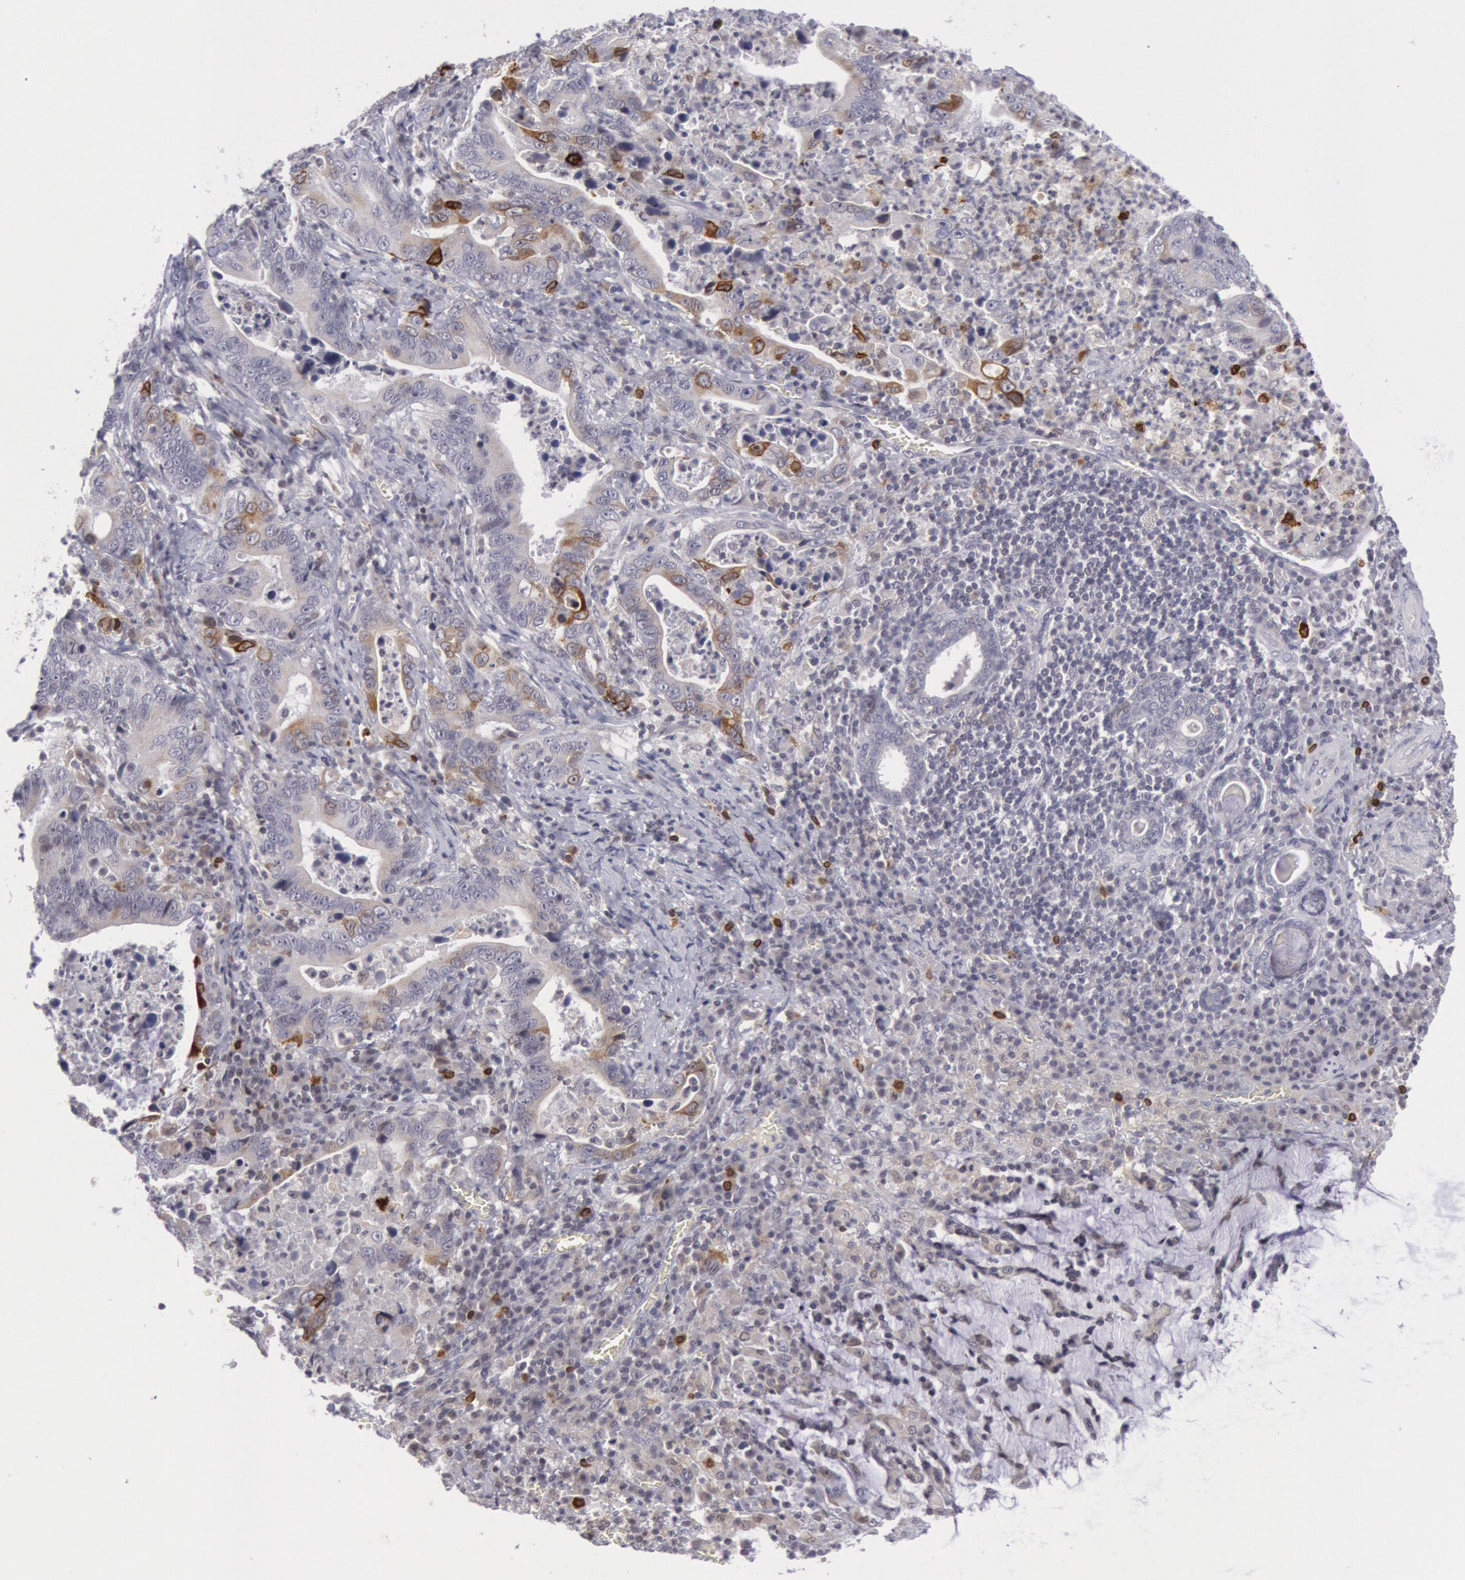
{"staining": {"intensity": "moderate", "quantity": "<25%", "location": "cytoplasmic/membranous"}, "tissue": "stomach cancer", "cell_type": "Tumor cells", "image_type": "cancer", "snomed": [{"axis": "morphology", "description": "Adenocarcinoma, NOS"}, {"axis": "topography", "description": "Stomach, upper"}], "caption": "DAB immunohistochemical staining of stomach adenocarcinoma shows moderate cytoplasmic/membranous protein staining in about <25% of tumor cells. (DAB = brown stain, brightfield microscopy at high magnification).", "gene": "PTGS2", "patient": {"sex": "male", "age": 63}}